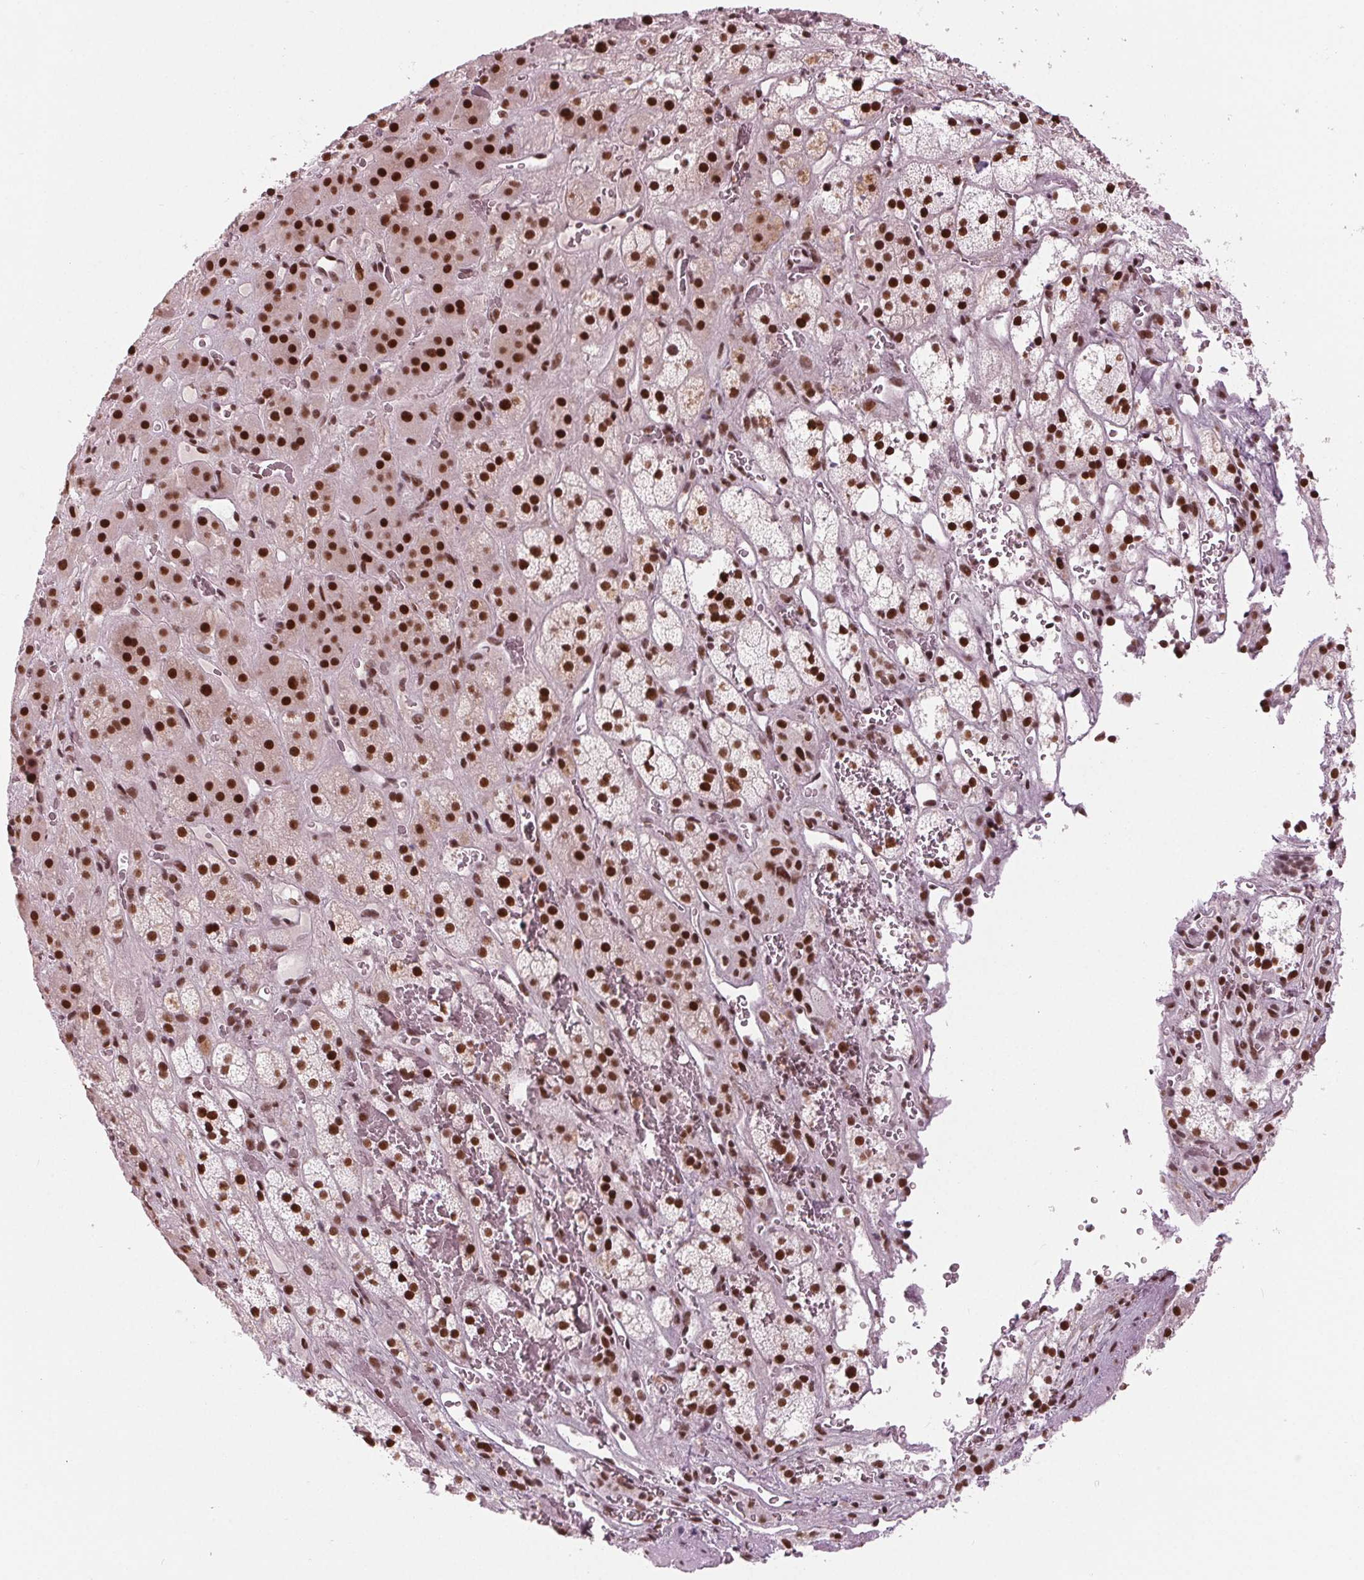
{"staining": {"intensity": "strong", "quantity": ">75%", "location": "nuclear"}, "tissue": "adrenal gland", "cell_type": "Glandular cells", "image_type": "normal", "snomed": [{"axis": "morphology", "description": "Normal tissue, NOS"}, {"axis": "topography", "description": "Adrenal gland"}], "caption": "This micrograph shows immunohistochemistry (IHC) staining of benign human adrenal gland, with high strong nuclear expression in about >75% of glandular cells.", "gene": "LSM2", "patient": {"sex": "male", "age": 57}}